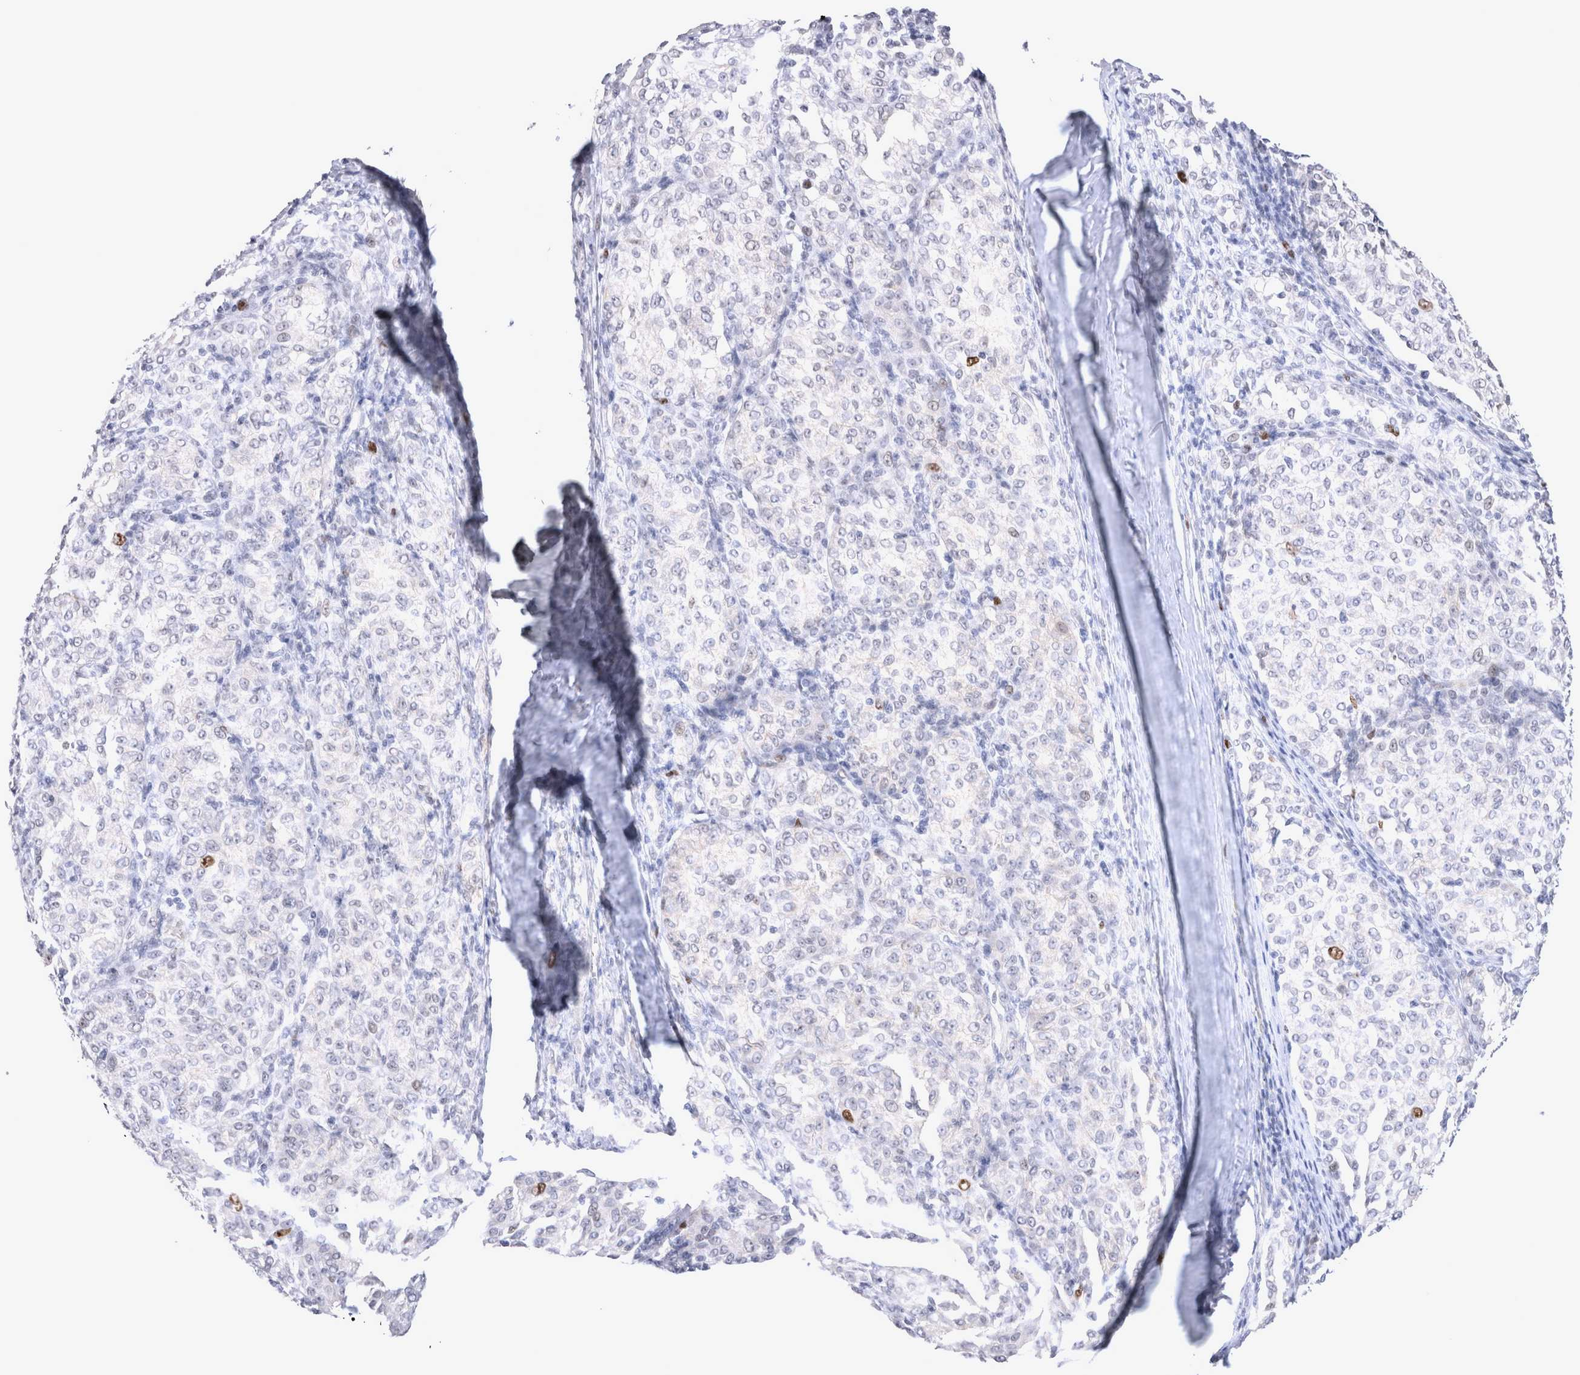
{"staining": {"intensity": "negative", "quantity": "none", "location": "none"}, "tissue": "melanoma", "cell_type": "Tumor cells", "image_type": "cancer", "snomed": [{"axis": "morphology", "description": "Malignant melanoma, NOS"}, {"axis": "topography", "description": "Skin"}], "caption": "Immunohistochemical staining of malignant melanoma demonstrates no significant positivity in tumor cells. The staining is performed using DAB (3,3'-diaminobenzidine) brown chromogen with nuclei counter-stained in using hematoxylin.", "gene": "KIF18B", "patient": {"sex": "female", "age": 72}}